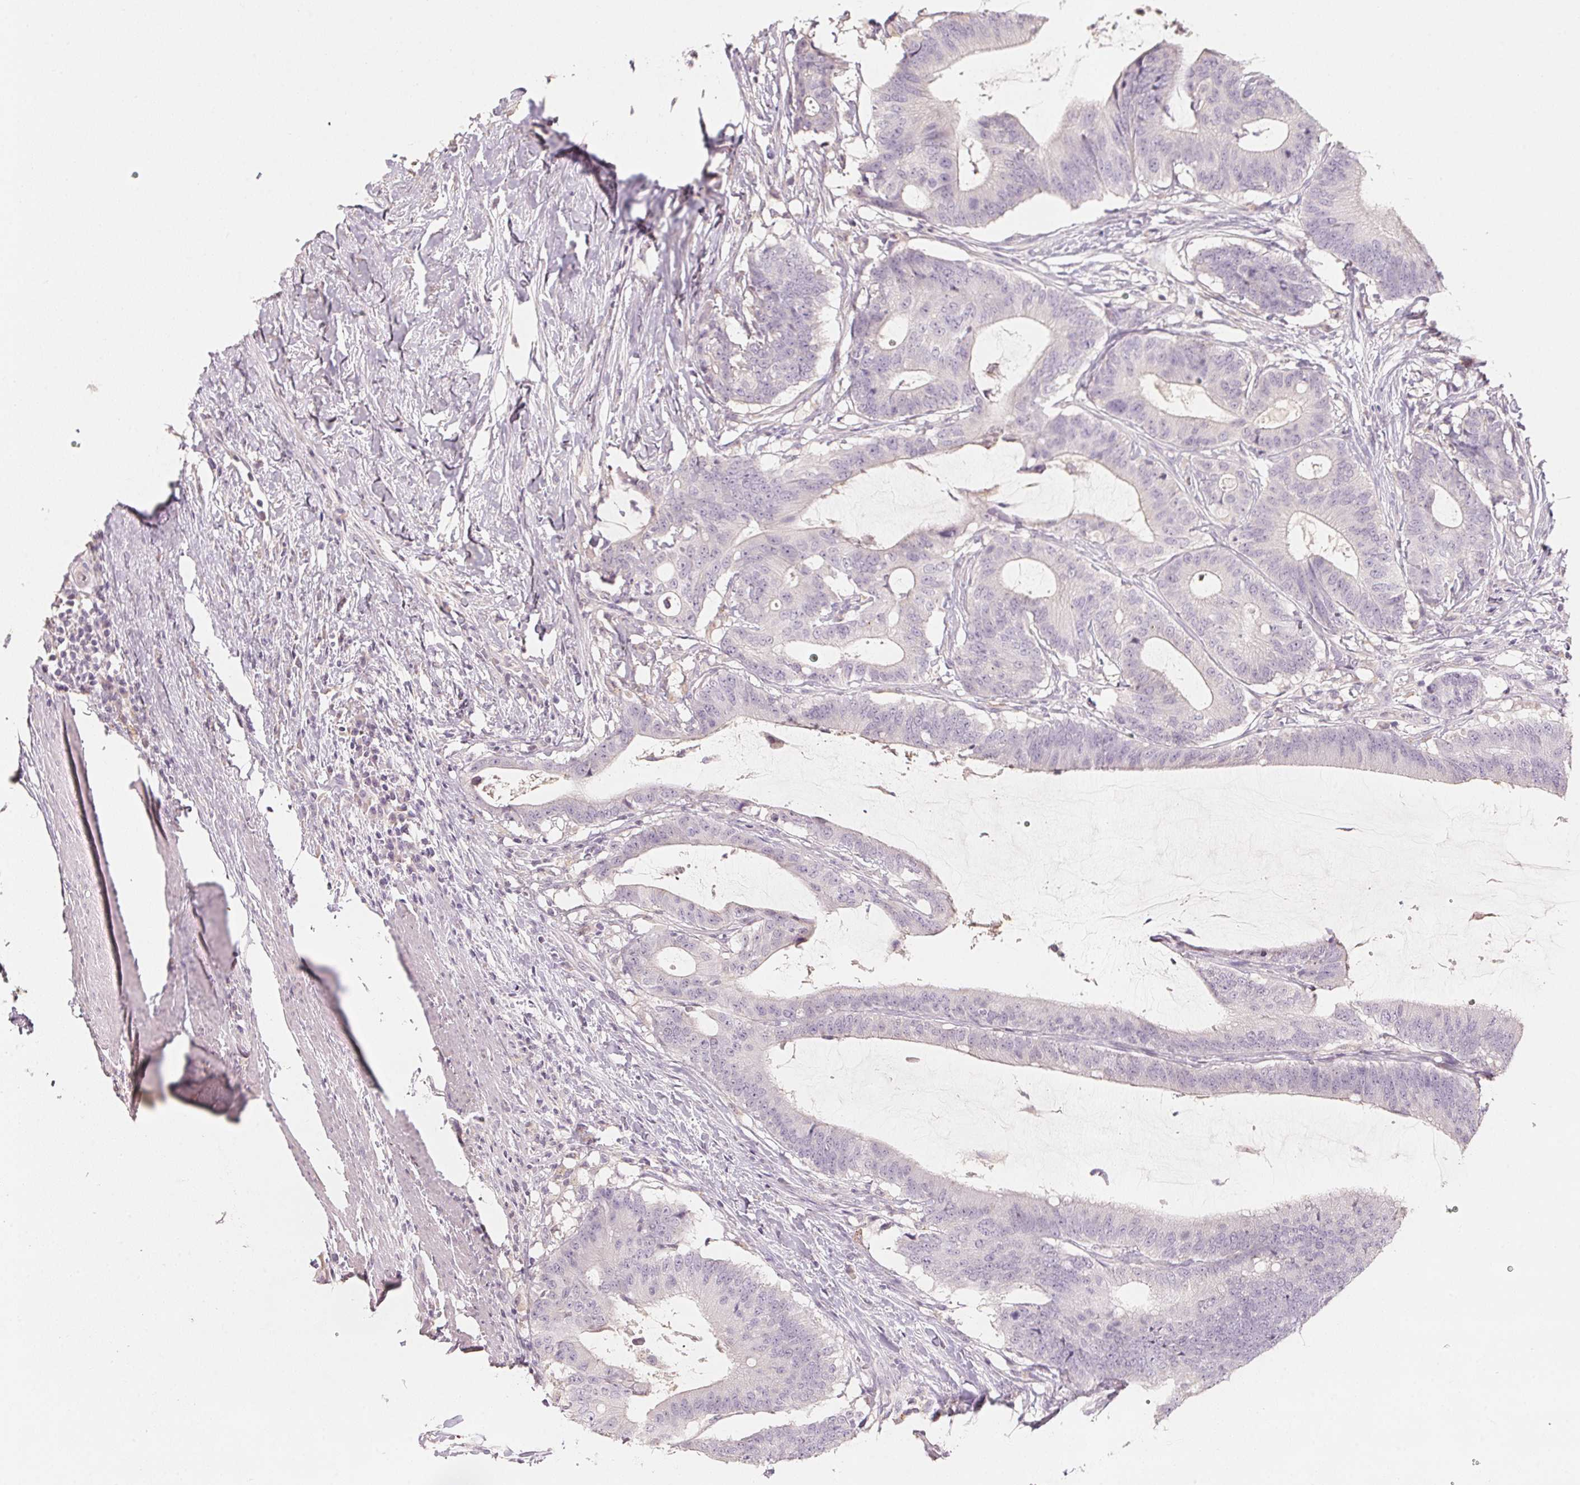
{"staining": {"intensity": "negative", "quantity": "none", "location": "none"}, "tissue": "colorectal cancer", "cell_type": "Tumor cells", "image_type": "cancer", "snomed": [{"axis": "morphology", "description": "Adenocarcinoma, NOS"}, {"axis": "topography", "description": "Colon"}], "caption": "There is no significant positivity in tumor cells of colorectal cancer. The staining was performed using DAB to visualize the protein expression in brown, while the nuclei were stained in blue with hematoxylin (Magnification: 20x).", "gene": "TREH", "patient": {"sex": "female", "age": 43}}